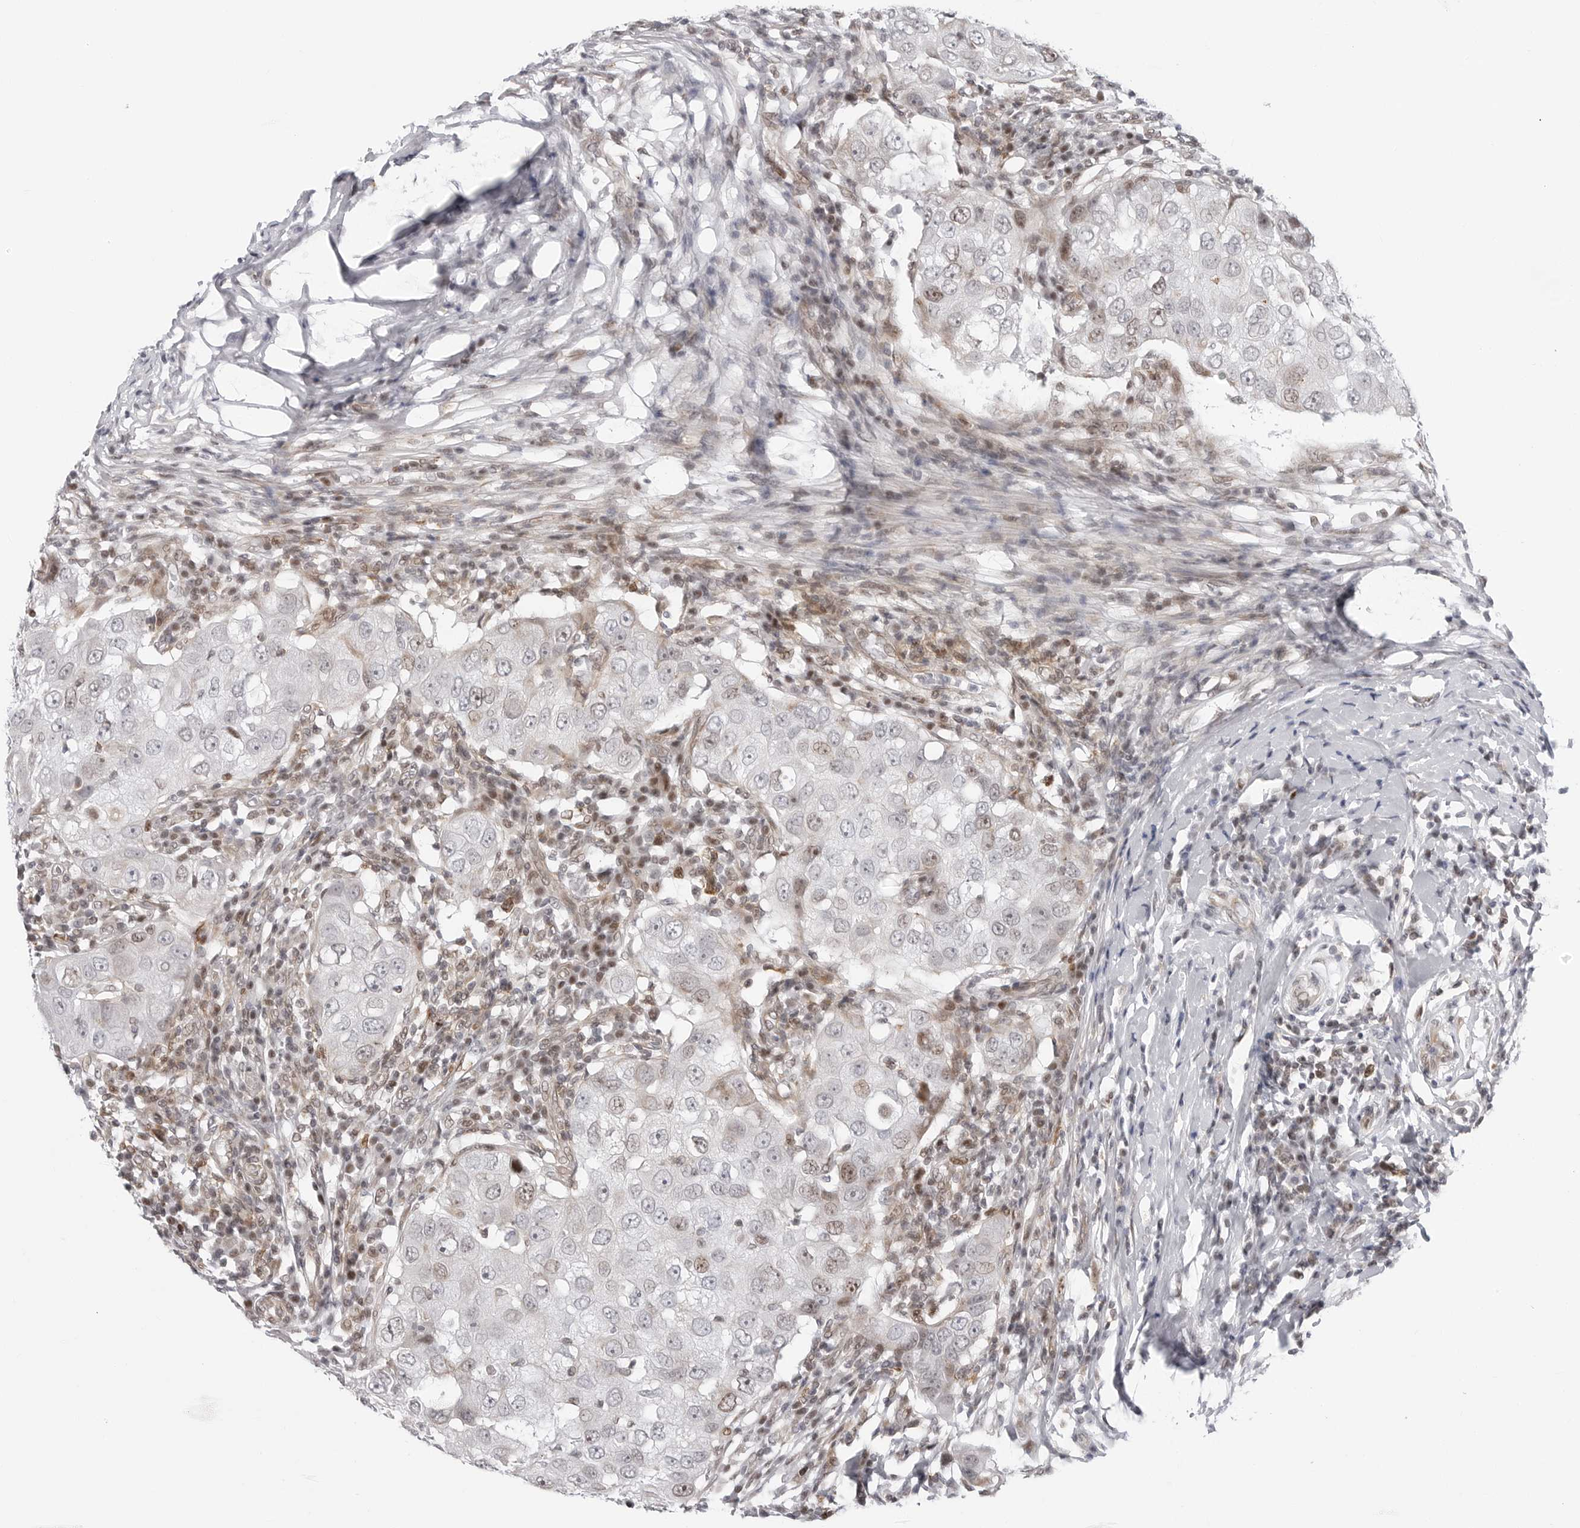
{"staining": {"intensity": "weak", "quantity": "<25%", "location": "nuclear"}, "tissue": "breast cancer", "cell_type": "Tumor cells", "image_type": "cancer", "snomed": [{"axis": "morphology", "description": "Duct carcinoma"}, {"axis": "topography", "description": "Breast"}], "caption": "This is an immunohistochemistry photomicrograph of human breast cancer. There is no expression in tumor cells.", "gene": "FAM135B", "patient": {"sex": "female", "age": 27}}